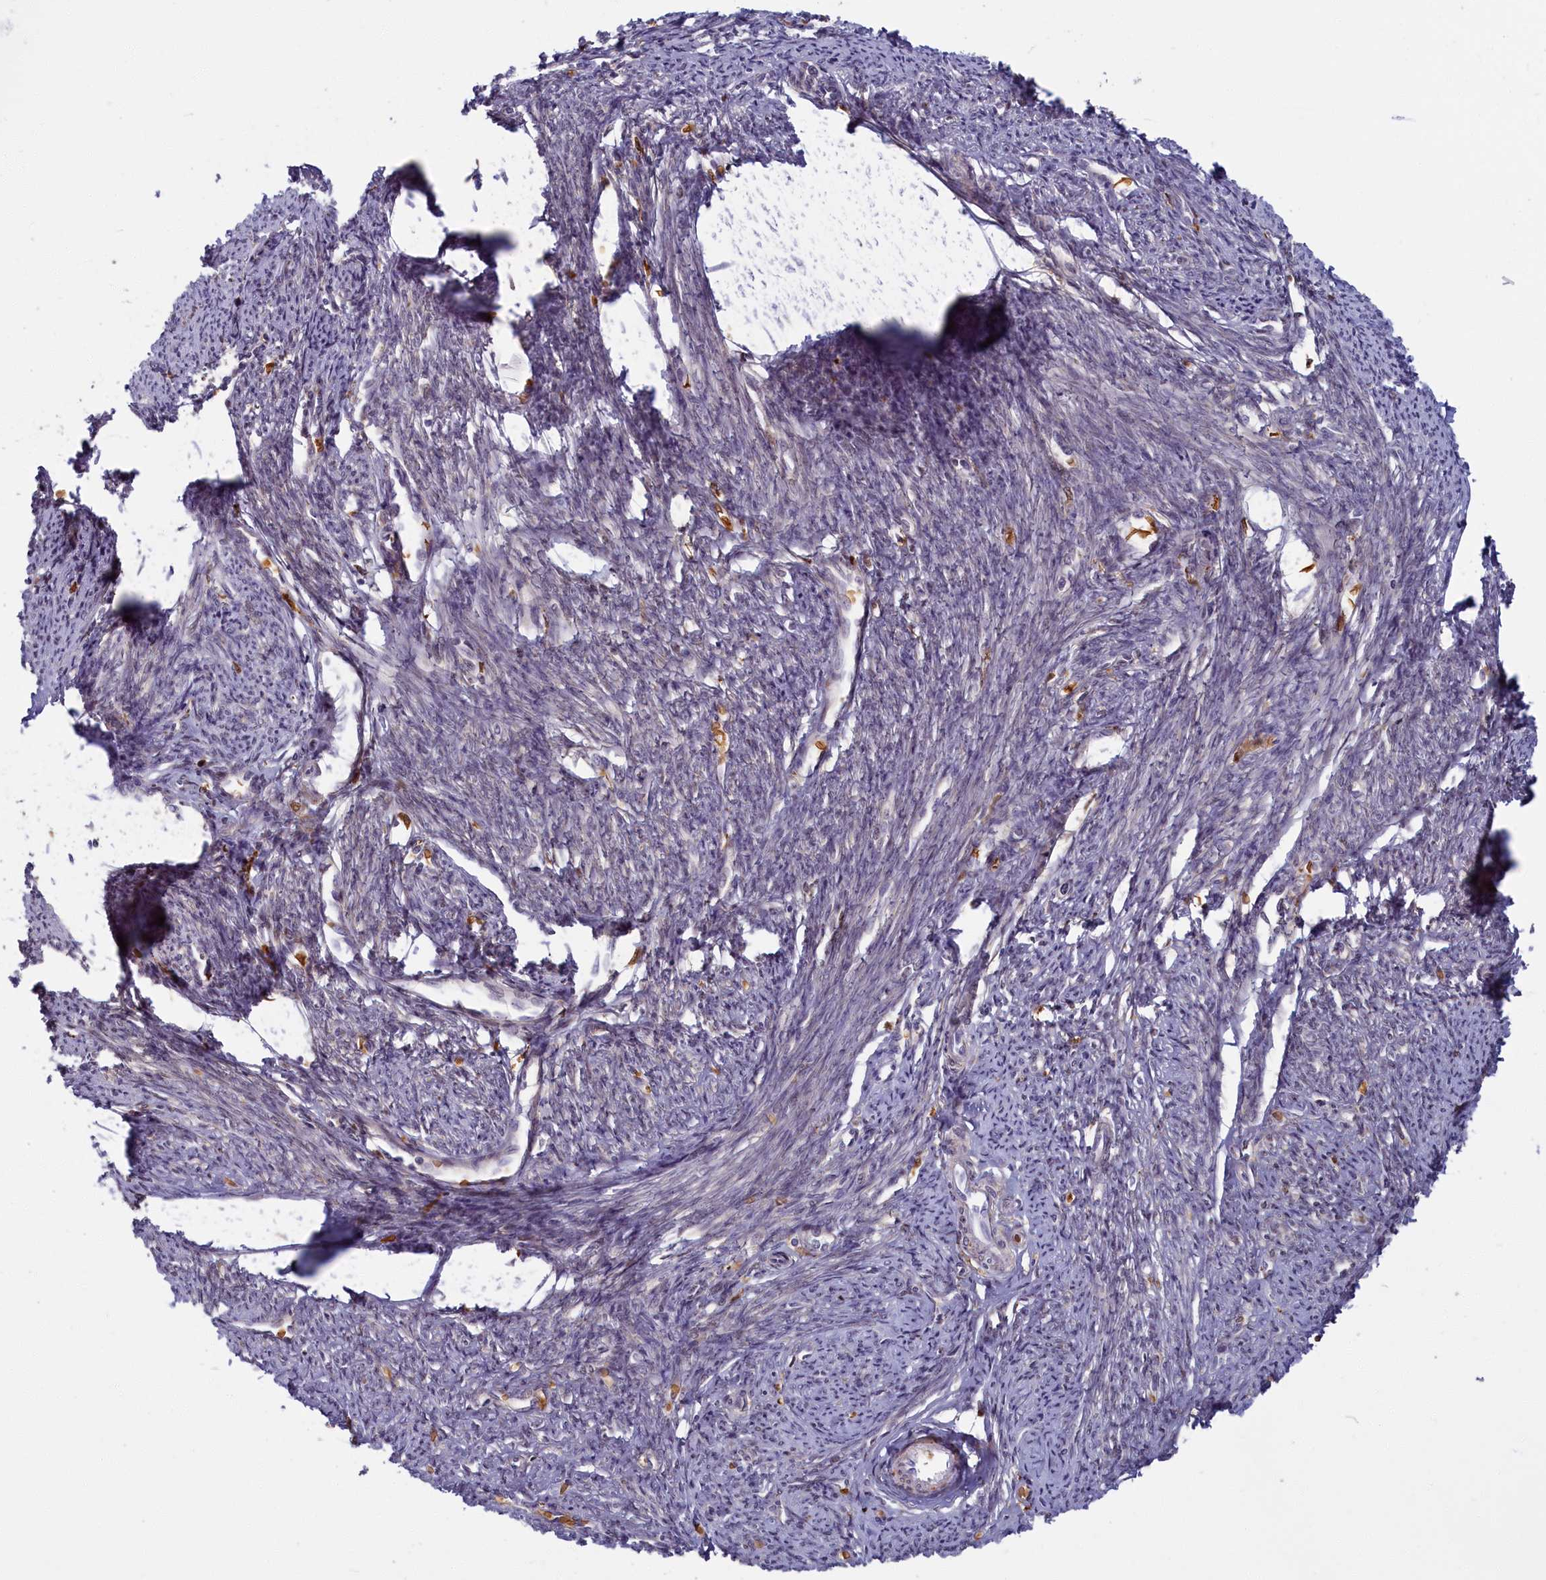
{"staining": {"intensity": "moderate", "quantity": "25%-75%", "location": "cytoplasmic/membranous"}, "tissue": "smooth muscle", "cell_type": "Smooth muscle cells", "image_type": "normal", "snomed": [{"axis": "morphology", "description": "Normal tissue, NOS"}, {"axis": "topography", "description": "Smooth muscle"}, {"axis": "topography", "description": "Uterus"}], "caption": "The immunohistochemical stain labels moderate cytoplasmic/membranous positivity in smooth muscle cells of benign smooth muscle. The protein is shown in brown color, while the nuclei are stained blue.", "gene": "BLVRB", "patient": {"sex": "female", "age": 59}}